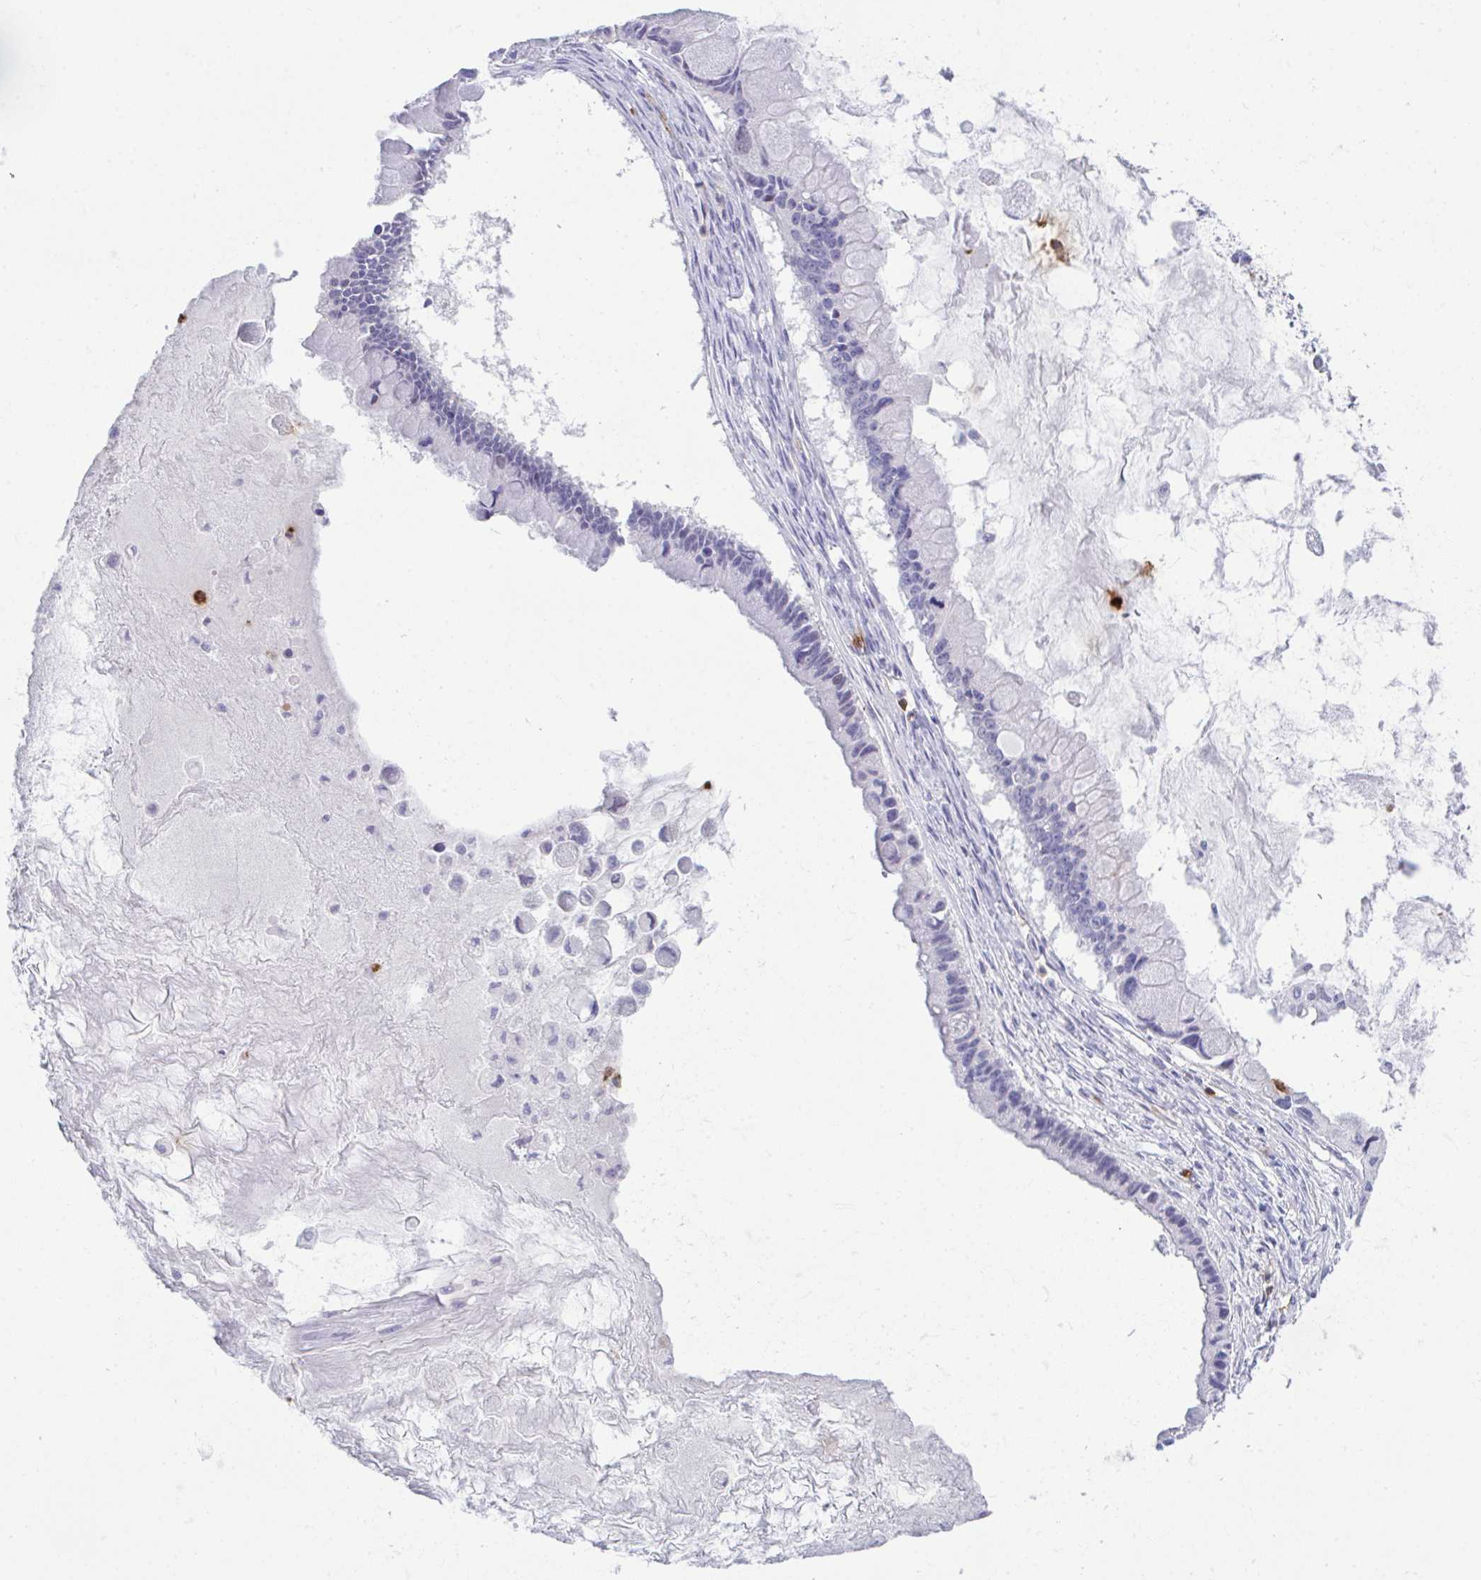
{"staining": {"intensity": "negative", "quantity": "none", "location": "none"}, "tissue": "ovarian cancer", "cell_type": "Tumor cells", "image_type": "cancer", "snomed": [{"axis": "morphology", "description": "Cystadenocarcinoma, mucinous, NOS"}, {"axis": "topography", "description": "Ovary"}], "caption": "Immunohistochemistry (IHC) of human ovarian cancer (mucinous cystadenocarcinoma) displays no staining in tumor cells.", "gene": "HOXB4", "patient": {"sex": "female", "age": 63}}